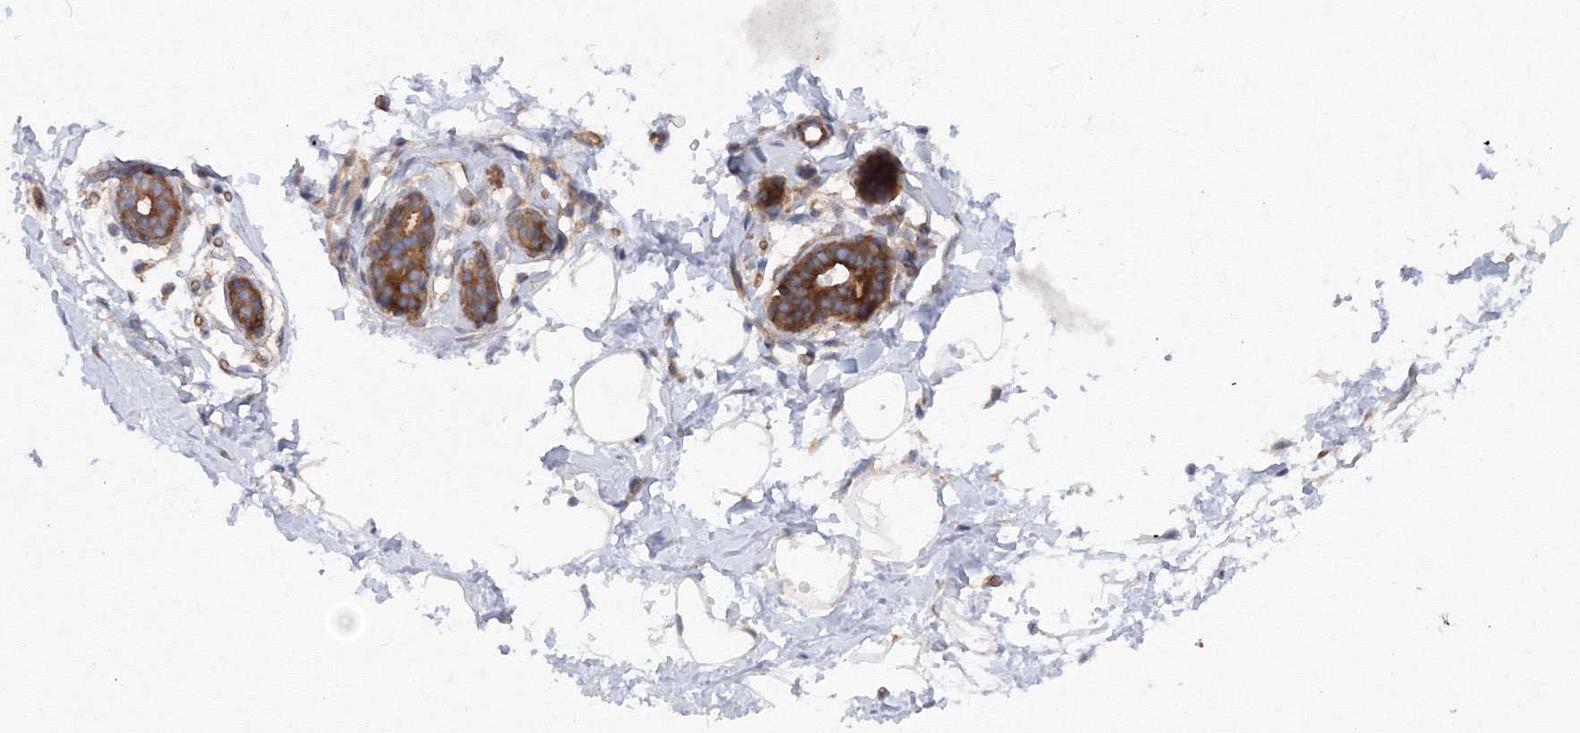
{"staining": {"intensity": "negative", "quantity": "none", "location": "none"}, "tissue": "breast", "cell_type": "Adipocytes", "image_type": "normal", "snomed": [{"axis": "morphology", "description": "Normal tissue, NOS"}, {"axis": "topography", "description": "Breast"}], "caption": "Immunohistochemical staining of unremarkable human breast shows no significant staining in adipocytes.", "gene": "EXOC1", "patient": {"sex": "female", "age": 23}}